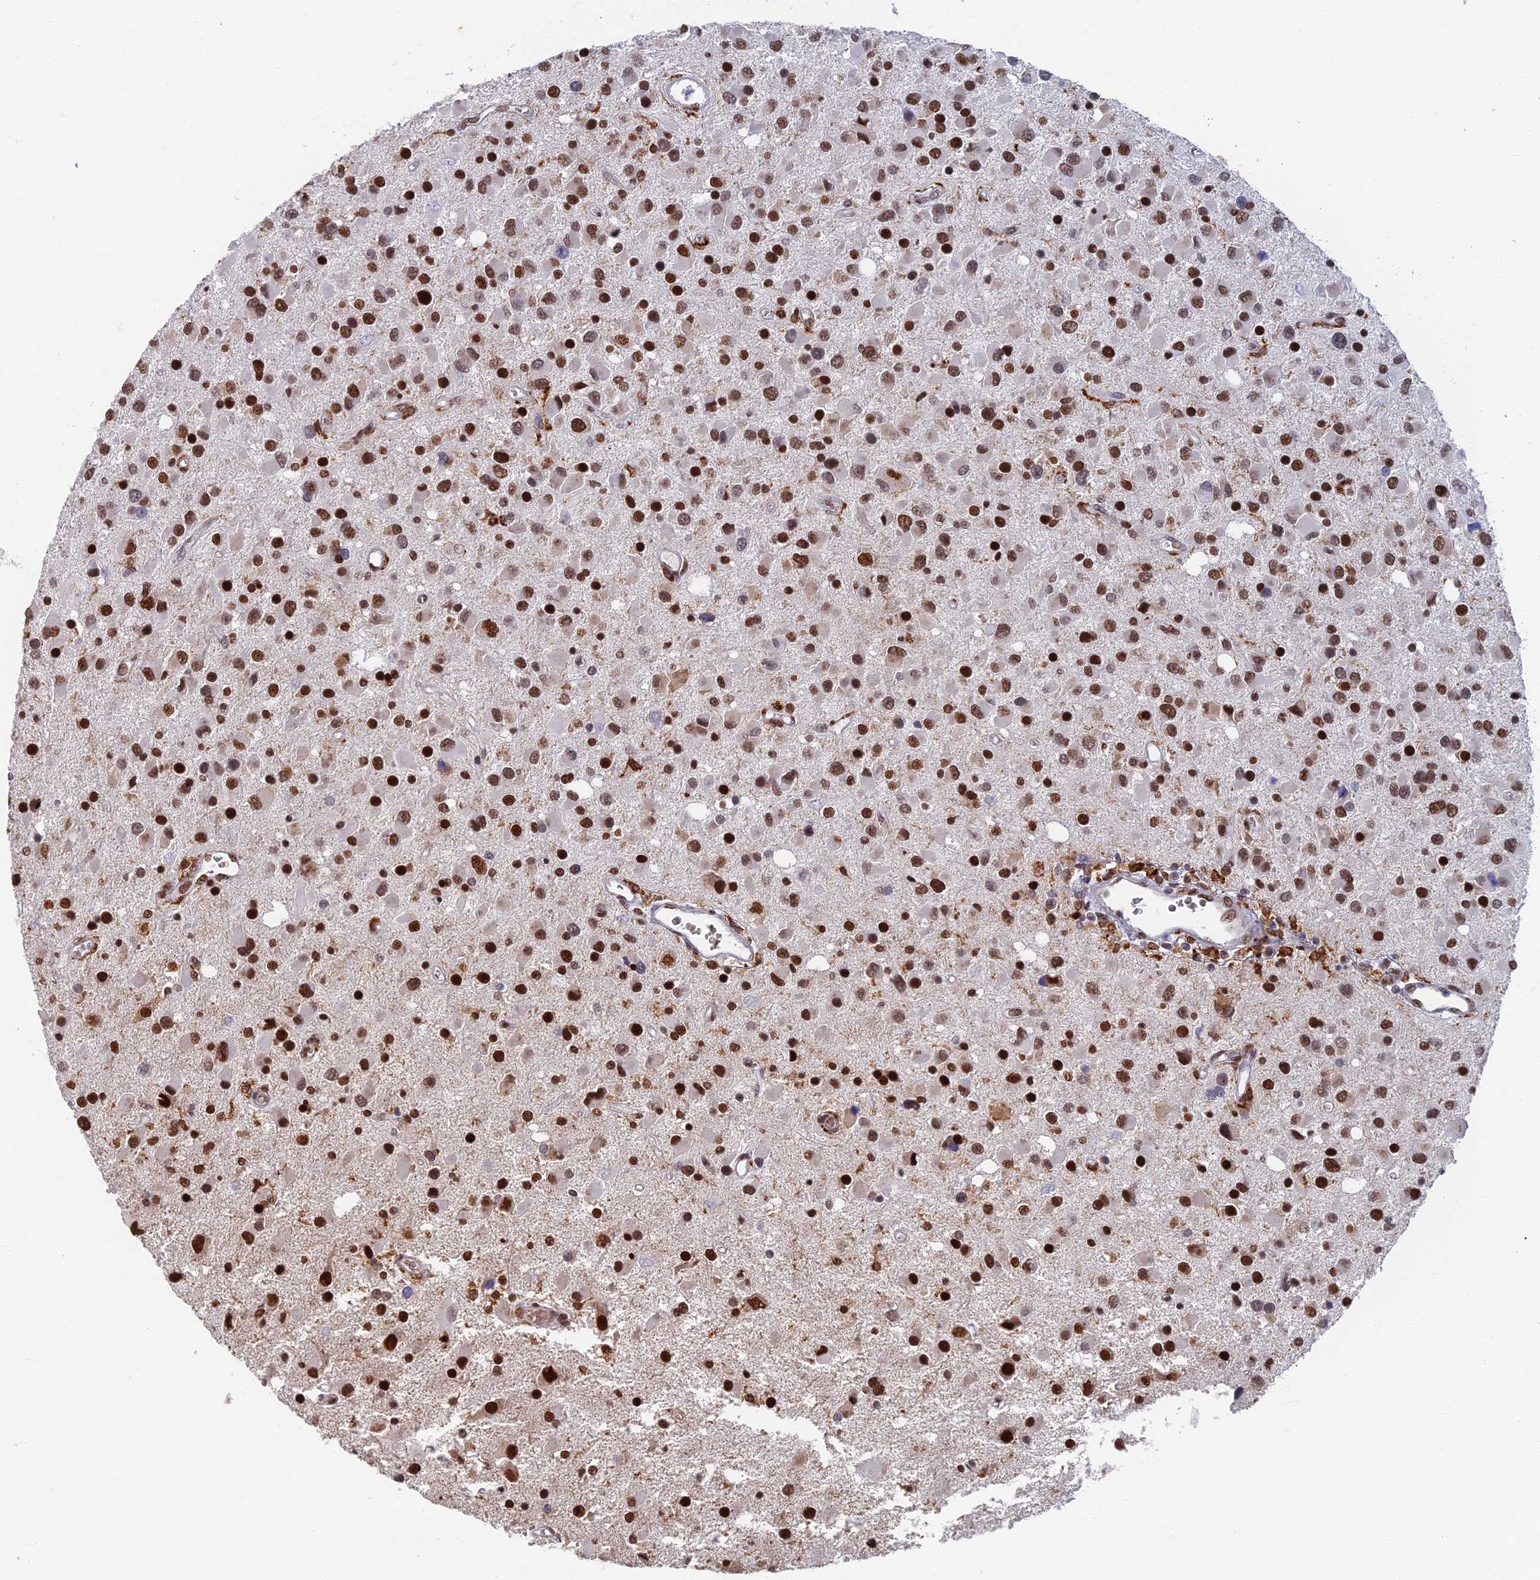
{"staining": {"intensity": "strong", "quantity": ">75%", "location": "nuclear"}, "tissue": "glioma", "cell_type": "Tumor cells", "image_type": "cancer", "snomed": [{"axis": "morphology", "description": "Glioma, malignant, High grade"}, {"axis": "topography", "description": "Brain"}], "caption": "Tumor cells show strong nuclear expression in about >75% of cells in malignant glioma (high-grade).", "gene": "GPATCH1", "patient": {"sex": "male", "age": 53}}